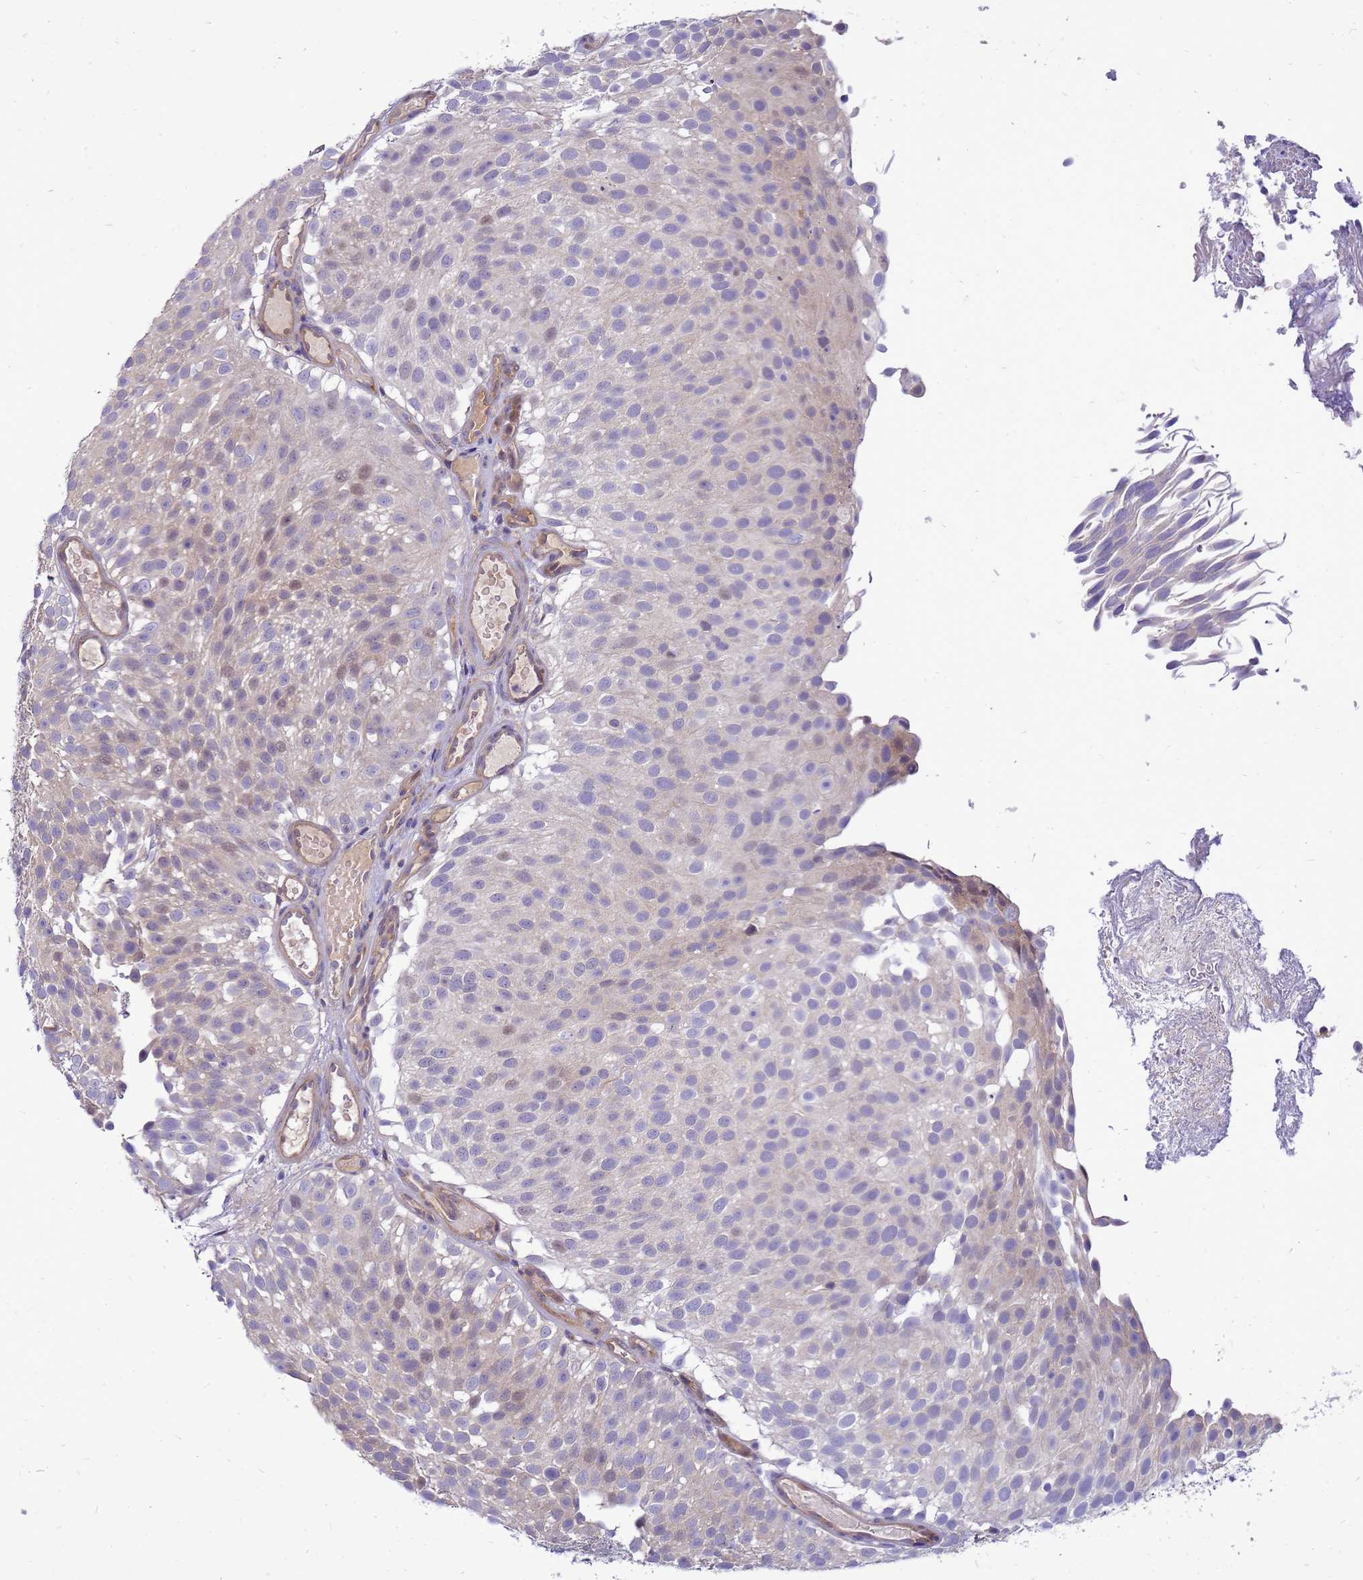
{"staining": {"intensity": "negative", "quantity": "none", "location": "none"}, "tissue": "urothelial cancer", "cell_type": "Tumor cells", "image_type": "cancer", "snomed": [{"axis": "morphology", "description": "Urothelial carcinoma, Low grade"}, {"axis": "topography", "description": "Urinary bladder"}], "caption": "Protein analysis of urothelial carcinoma (low-grade) reveals no significant expression in tumor cells. (DAB (3,3'-diaminobenzidine) immunohistochemistry, high magnification).", "gene": "ENOPH1", "patient": {"sex": "male", "age": 78}}